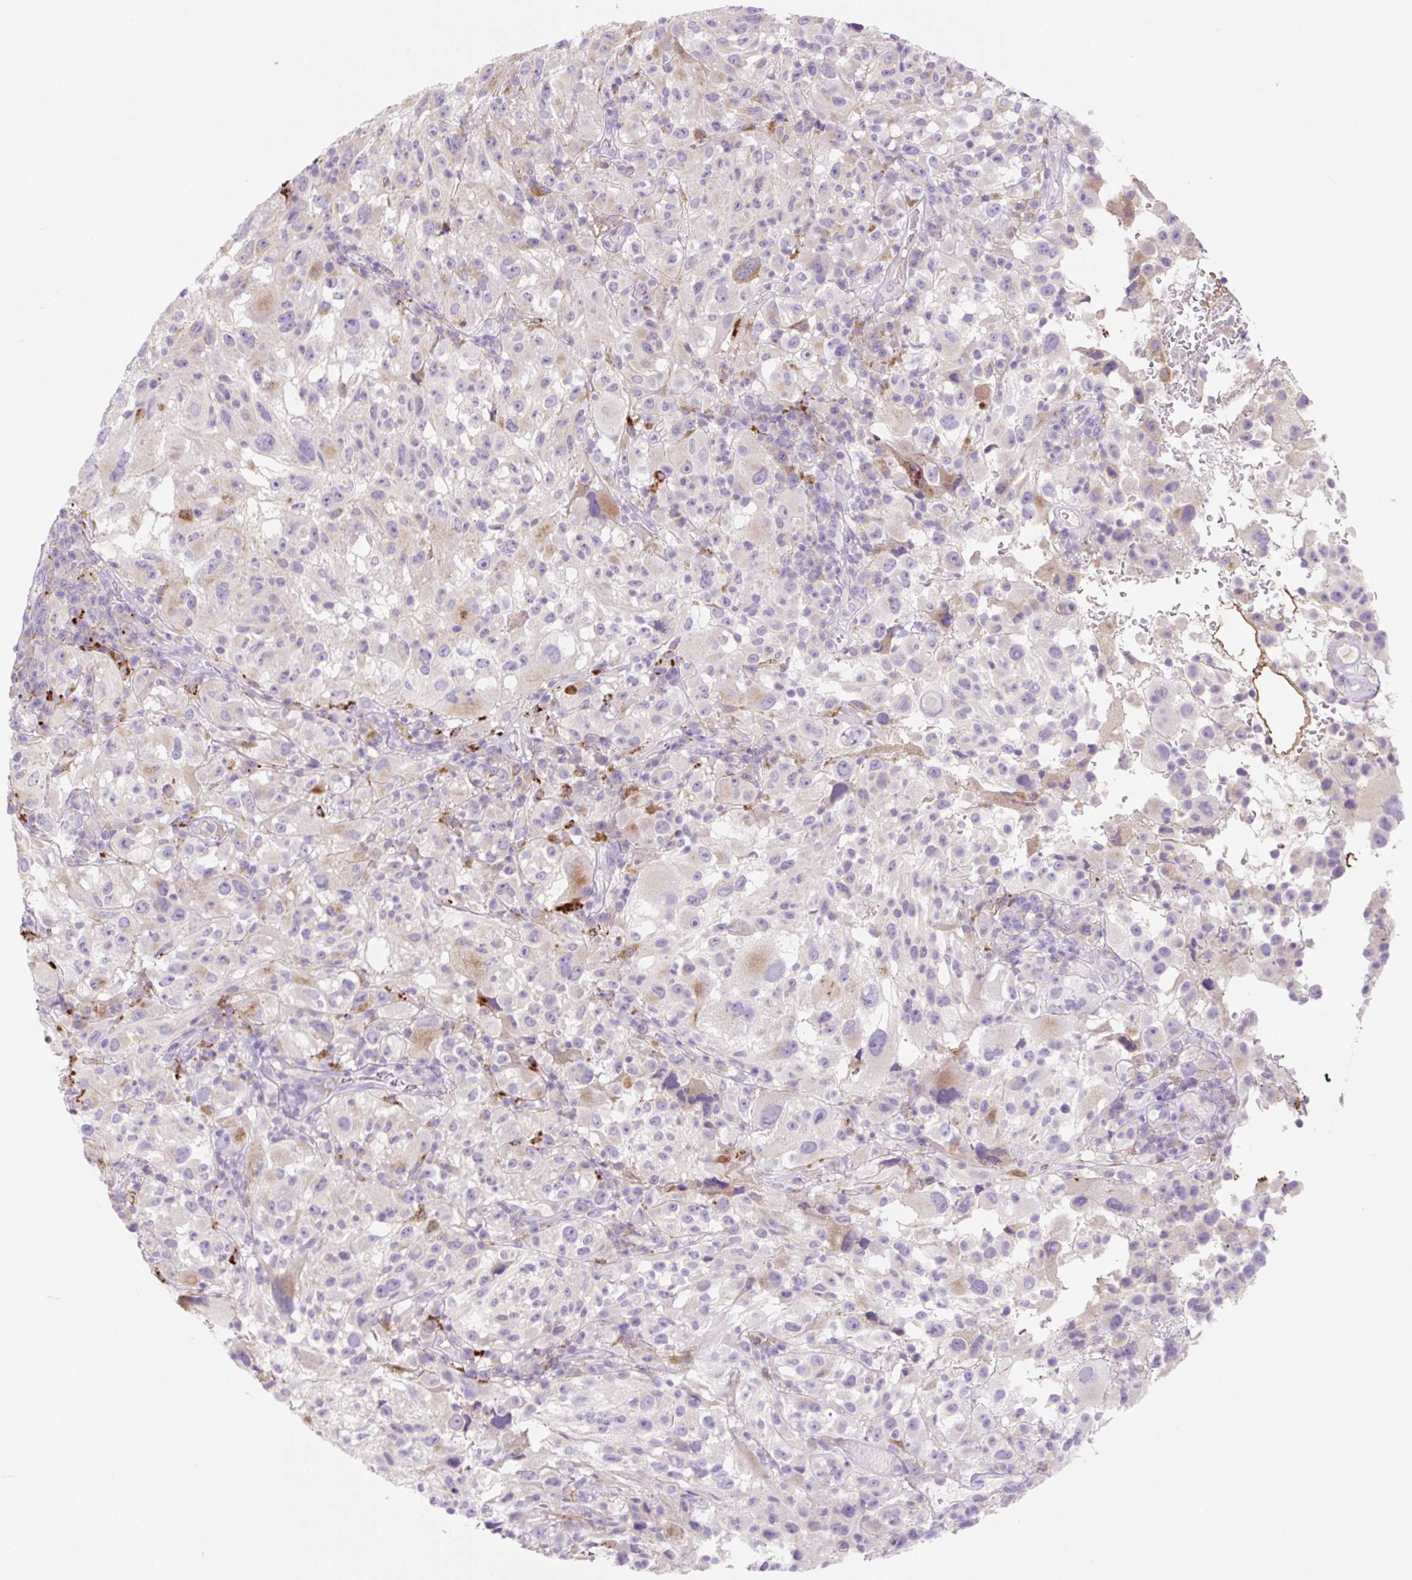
{"staining": {"intensity": "negative", "quantity": "none", "location": "none"}, "tissue": "melanoma", "cell_type": "Tumor cells", "image_type": "cancer", "snomed": [{"axis": "morphology", "description": "Malignant melanoma, NOS"}, {"axis": "topography", "description": "Skin"}], "caption": "Immunohistochemistry histopathology image of neoplastic tissue: human malignant melanoma stained with DAB displays no significant protein positivity in tumor cells. Brightfield microscopy of IHC stained with DAB (brown) and hematoxylin (blue), captured at high magnification.", "gene": "HEXA", "patient": {"sex": "female", "age": 71}}